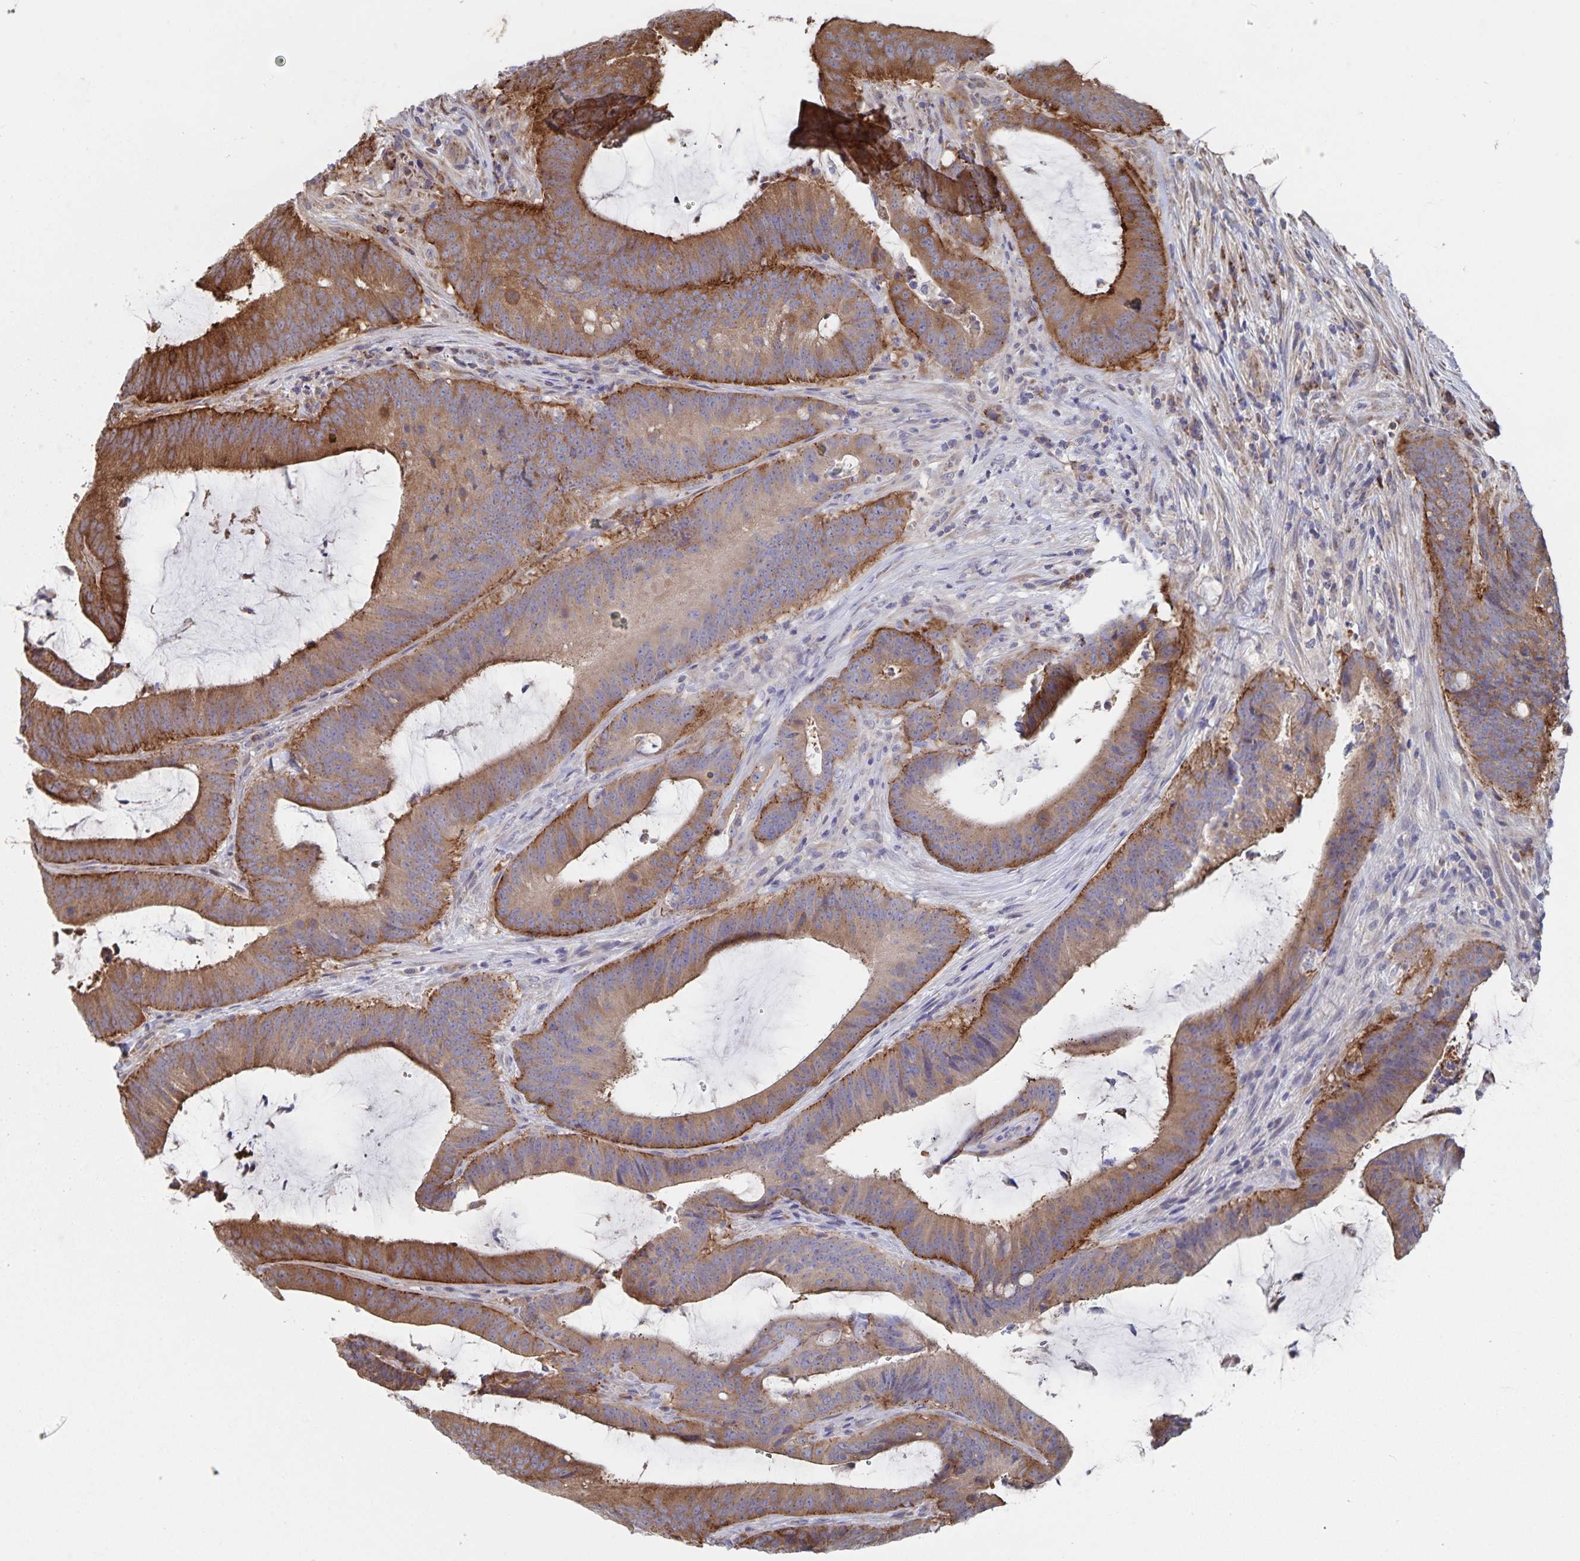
{"staining": {"intensity": "strong", "quantity": ">75%", "location": "cytoplasmic/membranous"}, "tissue": "colorectal cancer", "cell_type": "Tumor cells", "image_type": "cancer", "snomed": [{"axis": "morphology", "description": "Adenocarcinoma, NOS"}, {"axis": "topography", "description": "Colon"}], "caption": "The micrograph exhibits a brown stain indicating the presence of a protein in the cytoplasmic/membranous of tumor cells in colorectal adenocarcinoma.", "gene": "ACACA", "patient": {"sex": "female", "age": 43}}